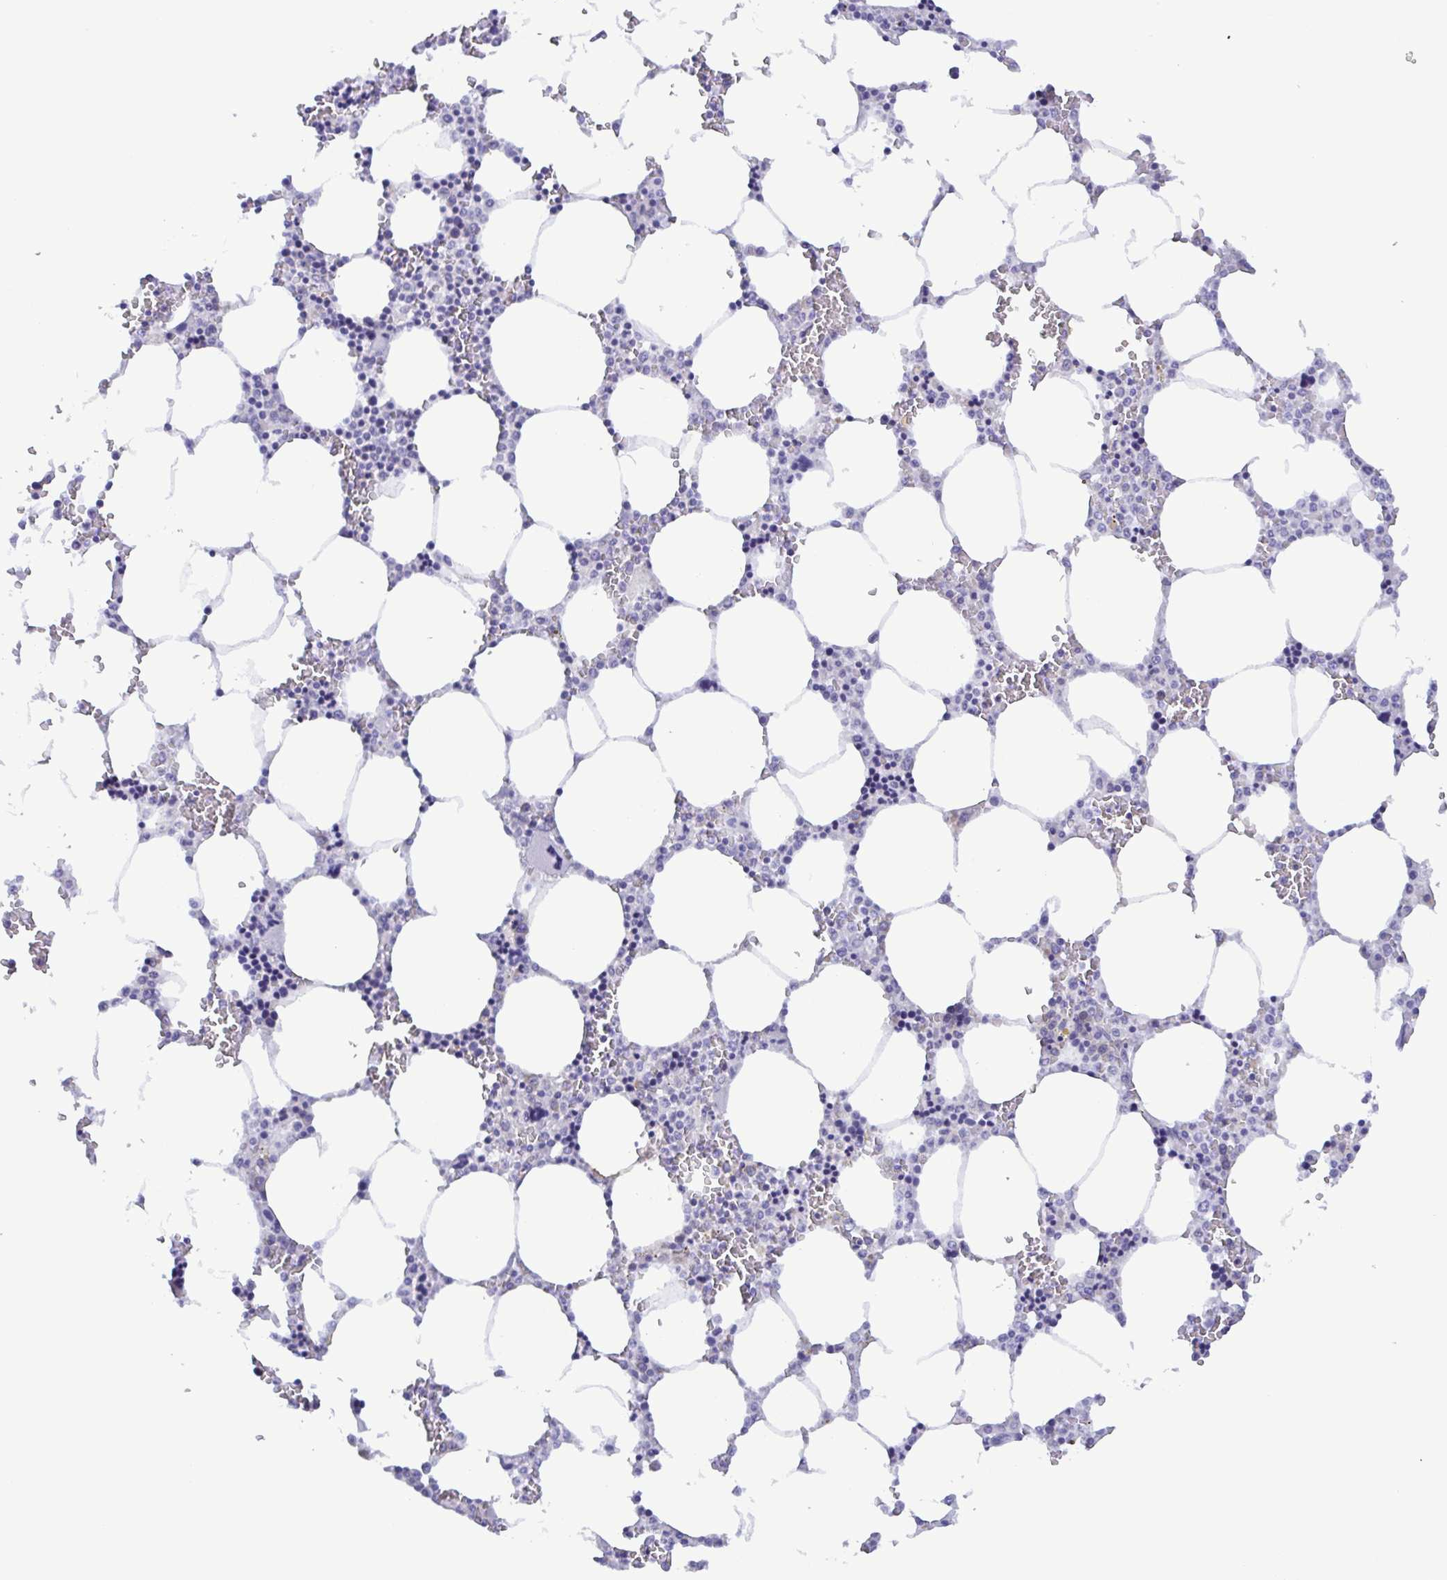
{"staining": {"intensity": "negative", "quantity": "none", "location": "none"}, "tissue": "bone marrow", "cell_type": "Hematopoietic cells", "image_type": "normal", "snomed": [{"axis": "morphology", "description": "Normal tissue, NOS"}, {"axis": "topography", "description": "Bone marrow"}], "caption": "An immunohistochemistry (IHC) image of benign bone marrow is shown. There is no staining in hematopoietic cells of bone marrow.", "gene": "TNNI3", "patient": {"sex": "male", "age": 64}}